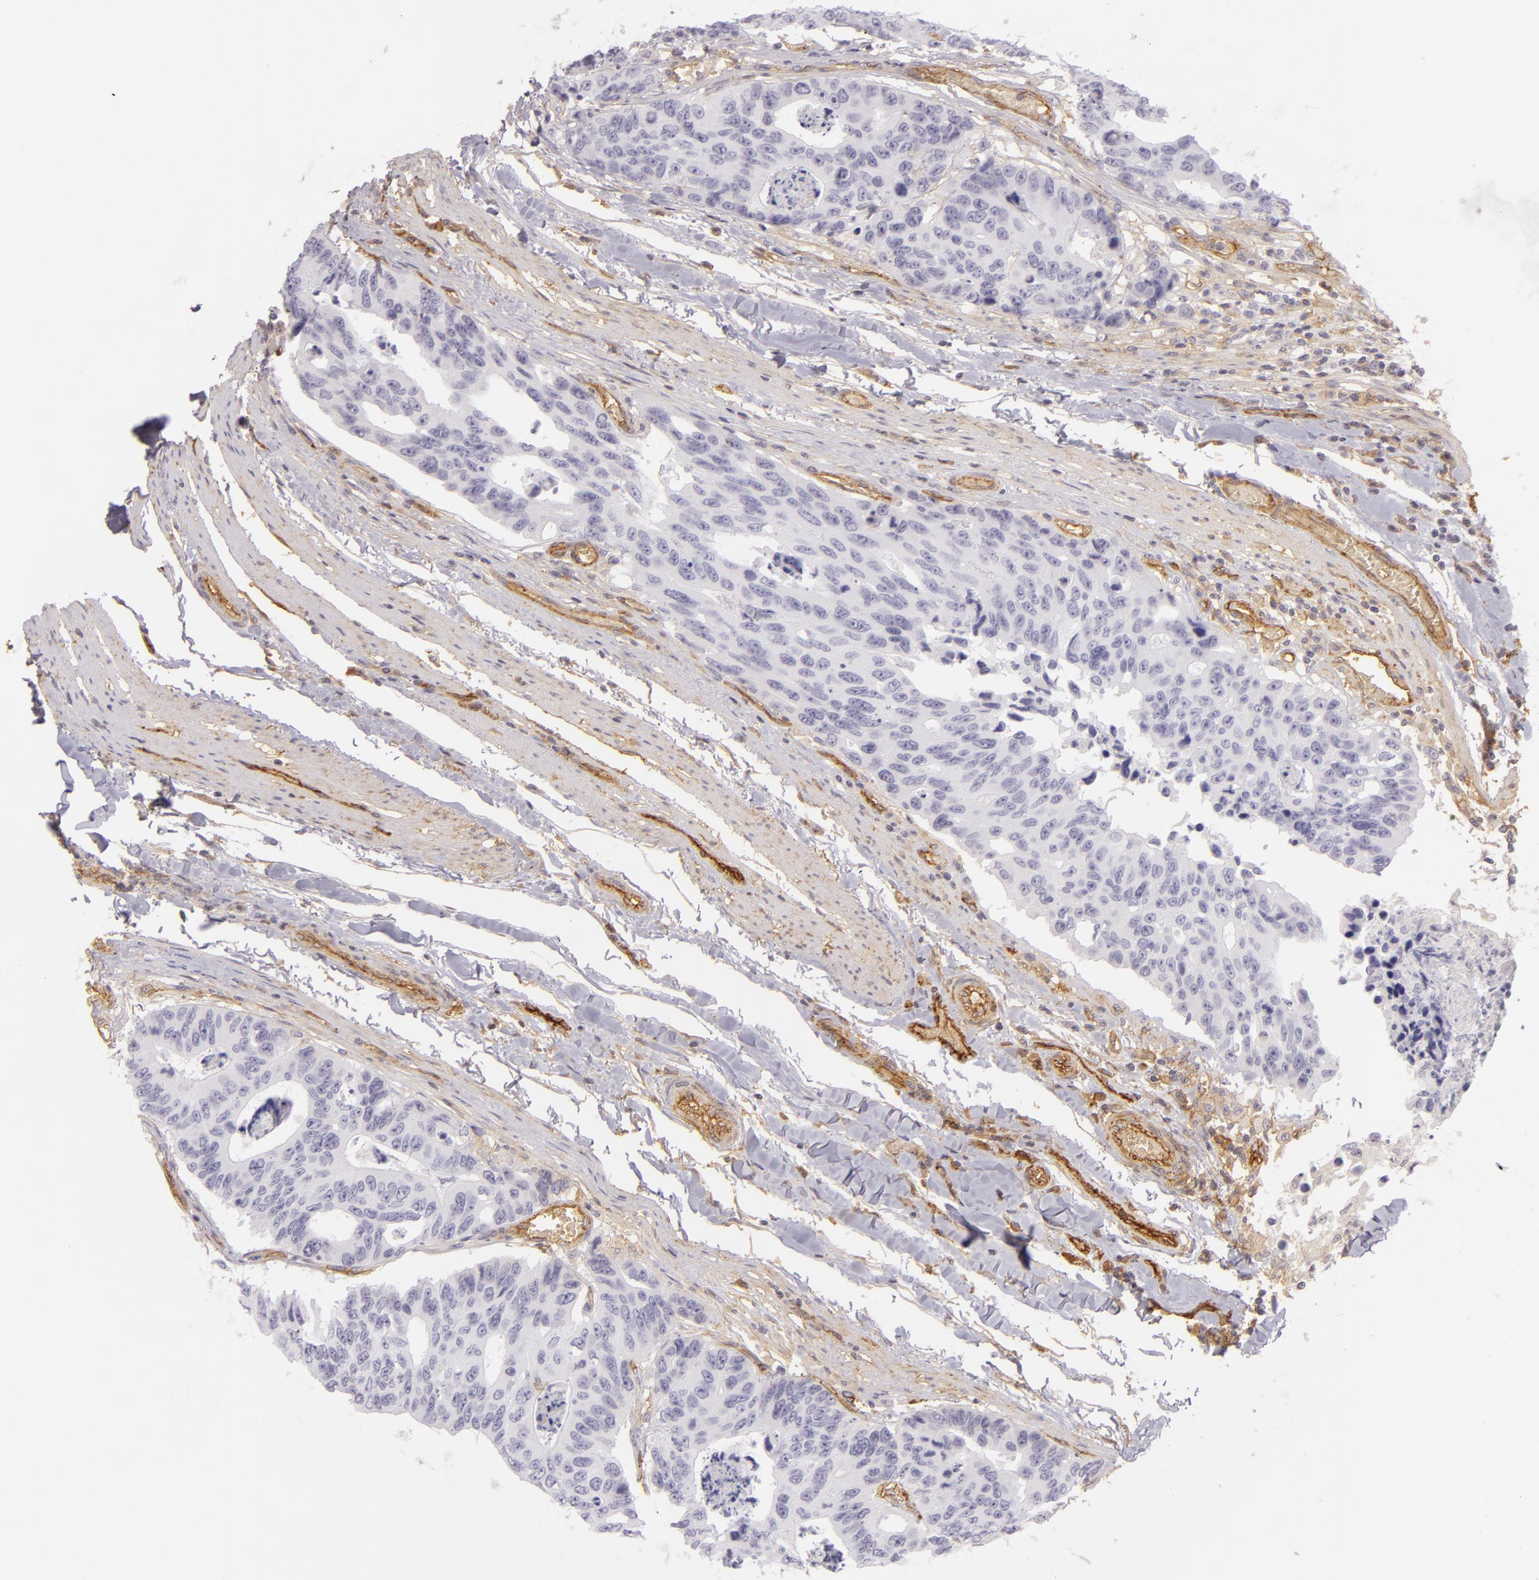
{"staining": {"intensity": "negative", "quantity": "none", "location": "none"}, "tissue": "colorectal cancer", "cell_type": "Tumor cells", "image_type": "cancer", "snomed": [{"axis": "morphology", "description": "Adenocarcinoma, NOS"}, {"axis": "topography", "description": "Colon"}], "caption": "There is no significant staining in tumor cells of colorectal cancer (adenocarcinoma).", "gene": "CD59", "patient": {"sex": "female", "age": 86}}